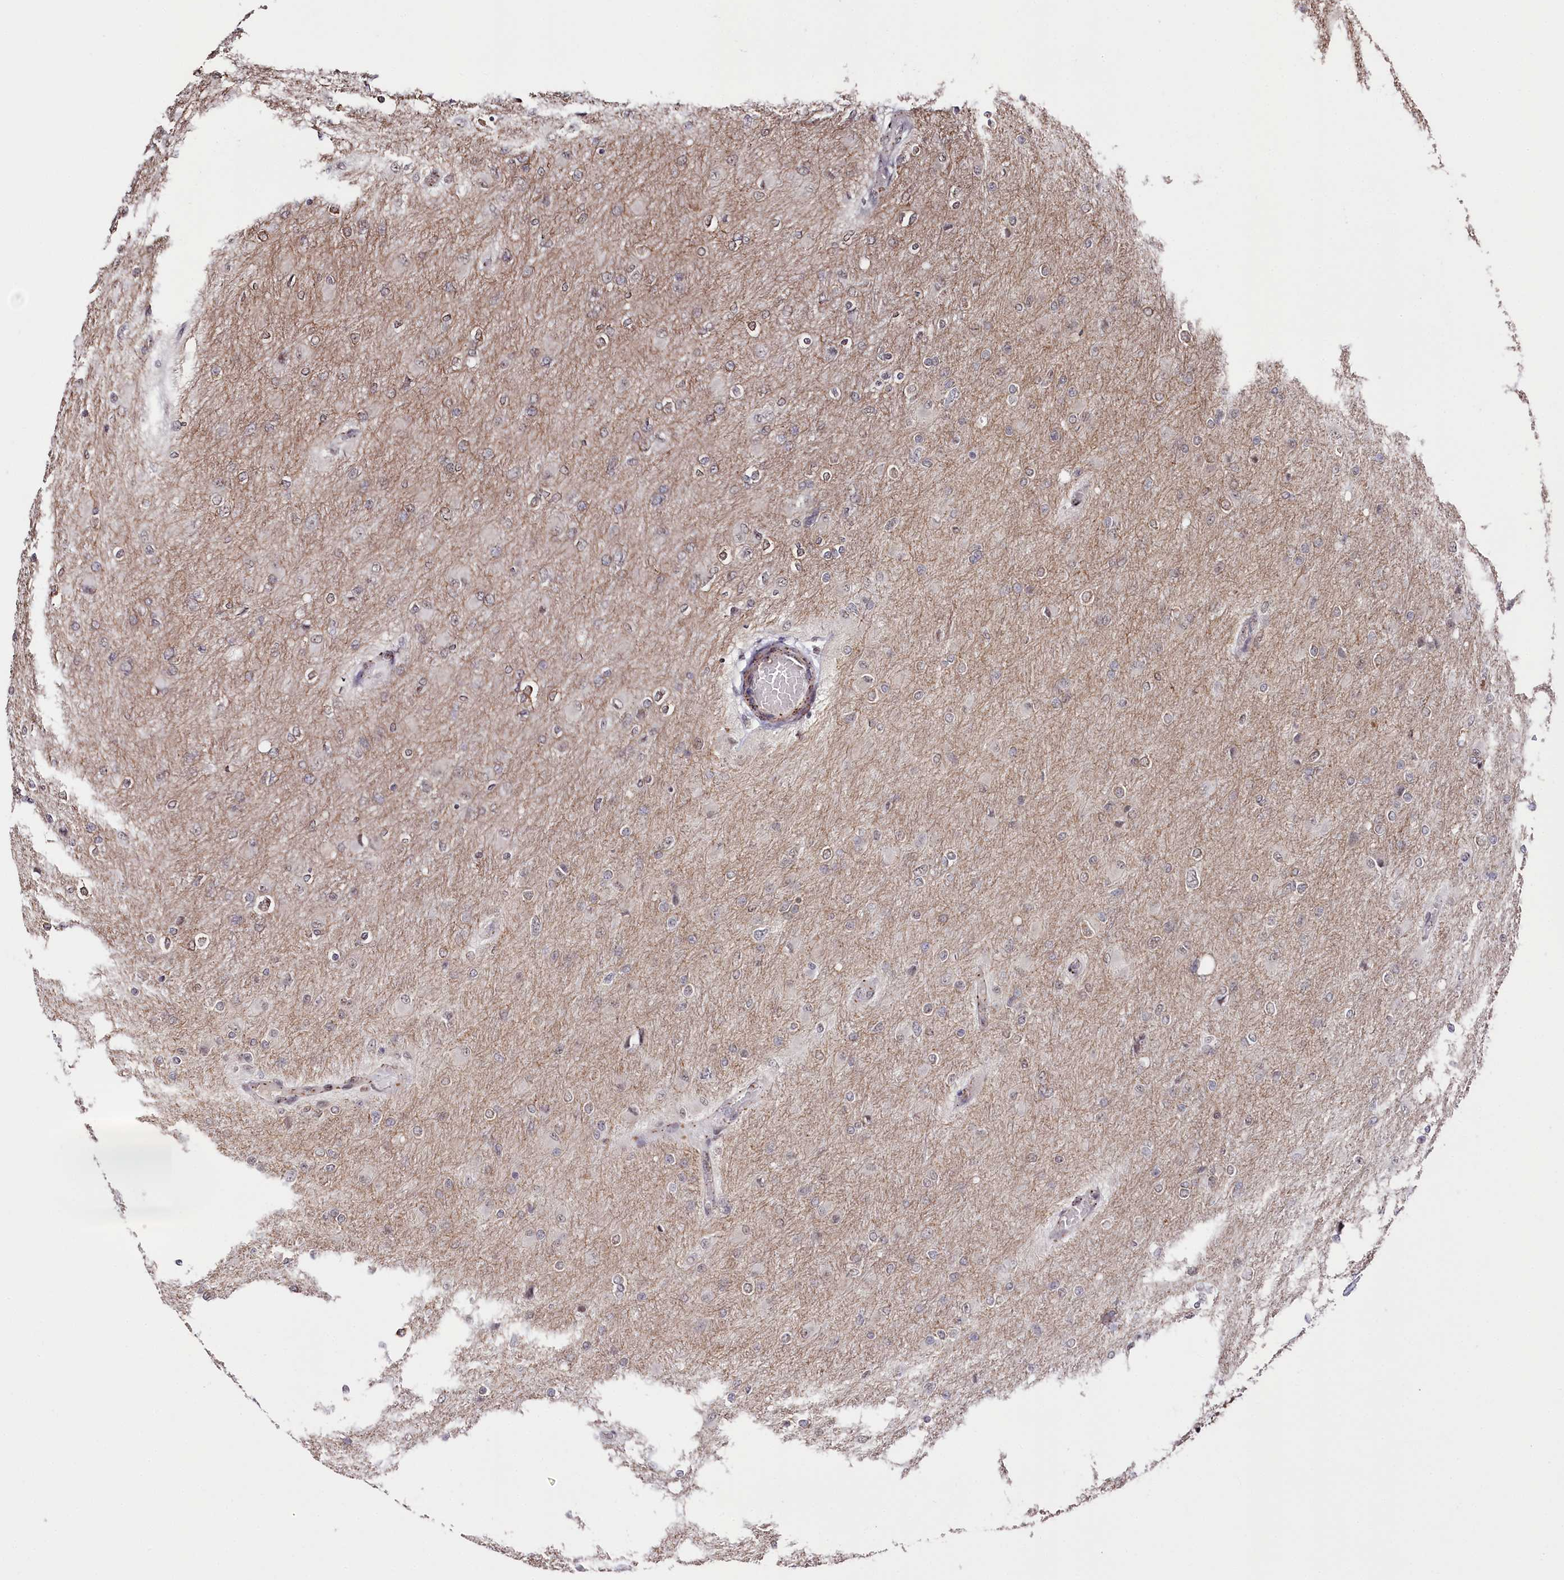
{"staining": {"intensity": "negative", "quantity": "none", "location": "none"}, "tissue": "glioma", "cell_type": "Tumor cells", "image_type": "cancer", "snomed": [{"axis": "morphology", "description": "Glioma, malignant, High grade"}, {"axis": "topography", "description": "Cerebral cortex"}], "caption": "A photomicrograph of human glioma is negative for staining in tumor cells.", "gene": "POLR2H", "patient": {"sex": "female", "age": 36}}